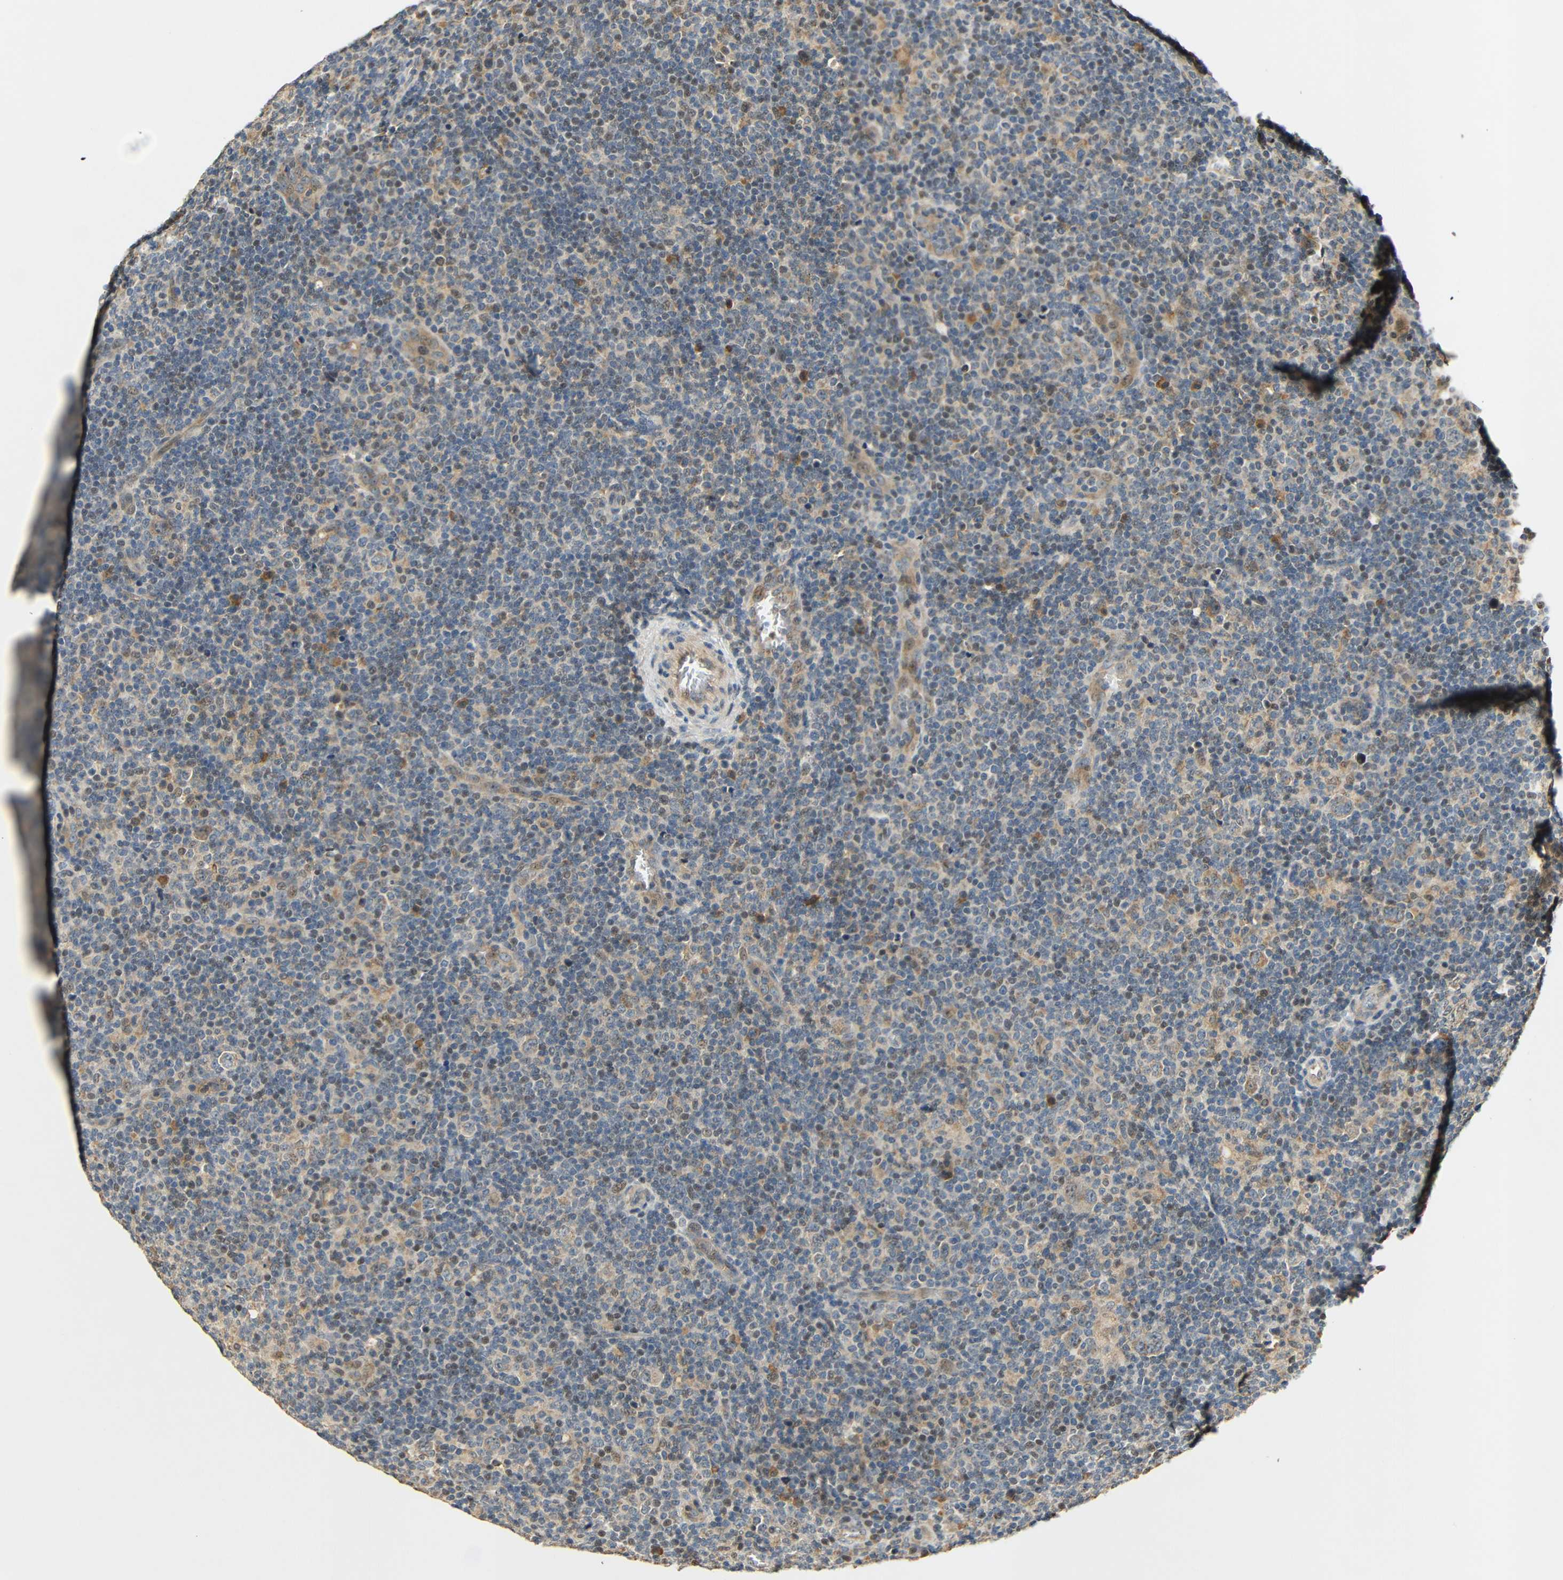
{"staining": {"intensity": "weak", "quantity": ">75%", "location": "cytoplasmic/membranous"}, "tissue": "lymphoma", "cell_type": "Tumor cells", "image_type": "cancer", "snomed": [{"axis": "morphology", "description": "Hodgkin's disease, NOS"}, {"axis": "topography", "description": "Lymph node"}], "caption": "Weak cytoplasmic/membranous staining is appreciated in approximately >75% of tumor cells in Hodgkin's disease. Using DAB (3,3'-diaminobenzidine) (brown) and hematoxylin (blue) stains, captured at high magnification using brightfield microscopy.", "gene": "KAZALD1", "patient": {"sex": "female", "age": 57}}